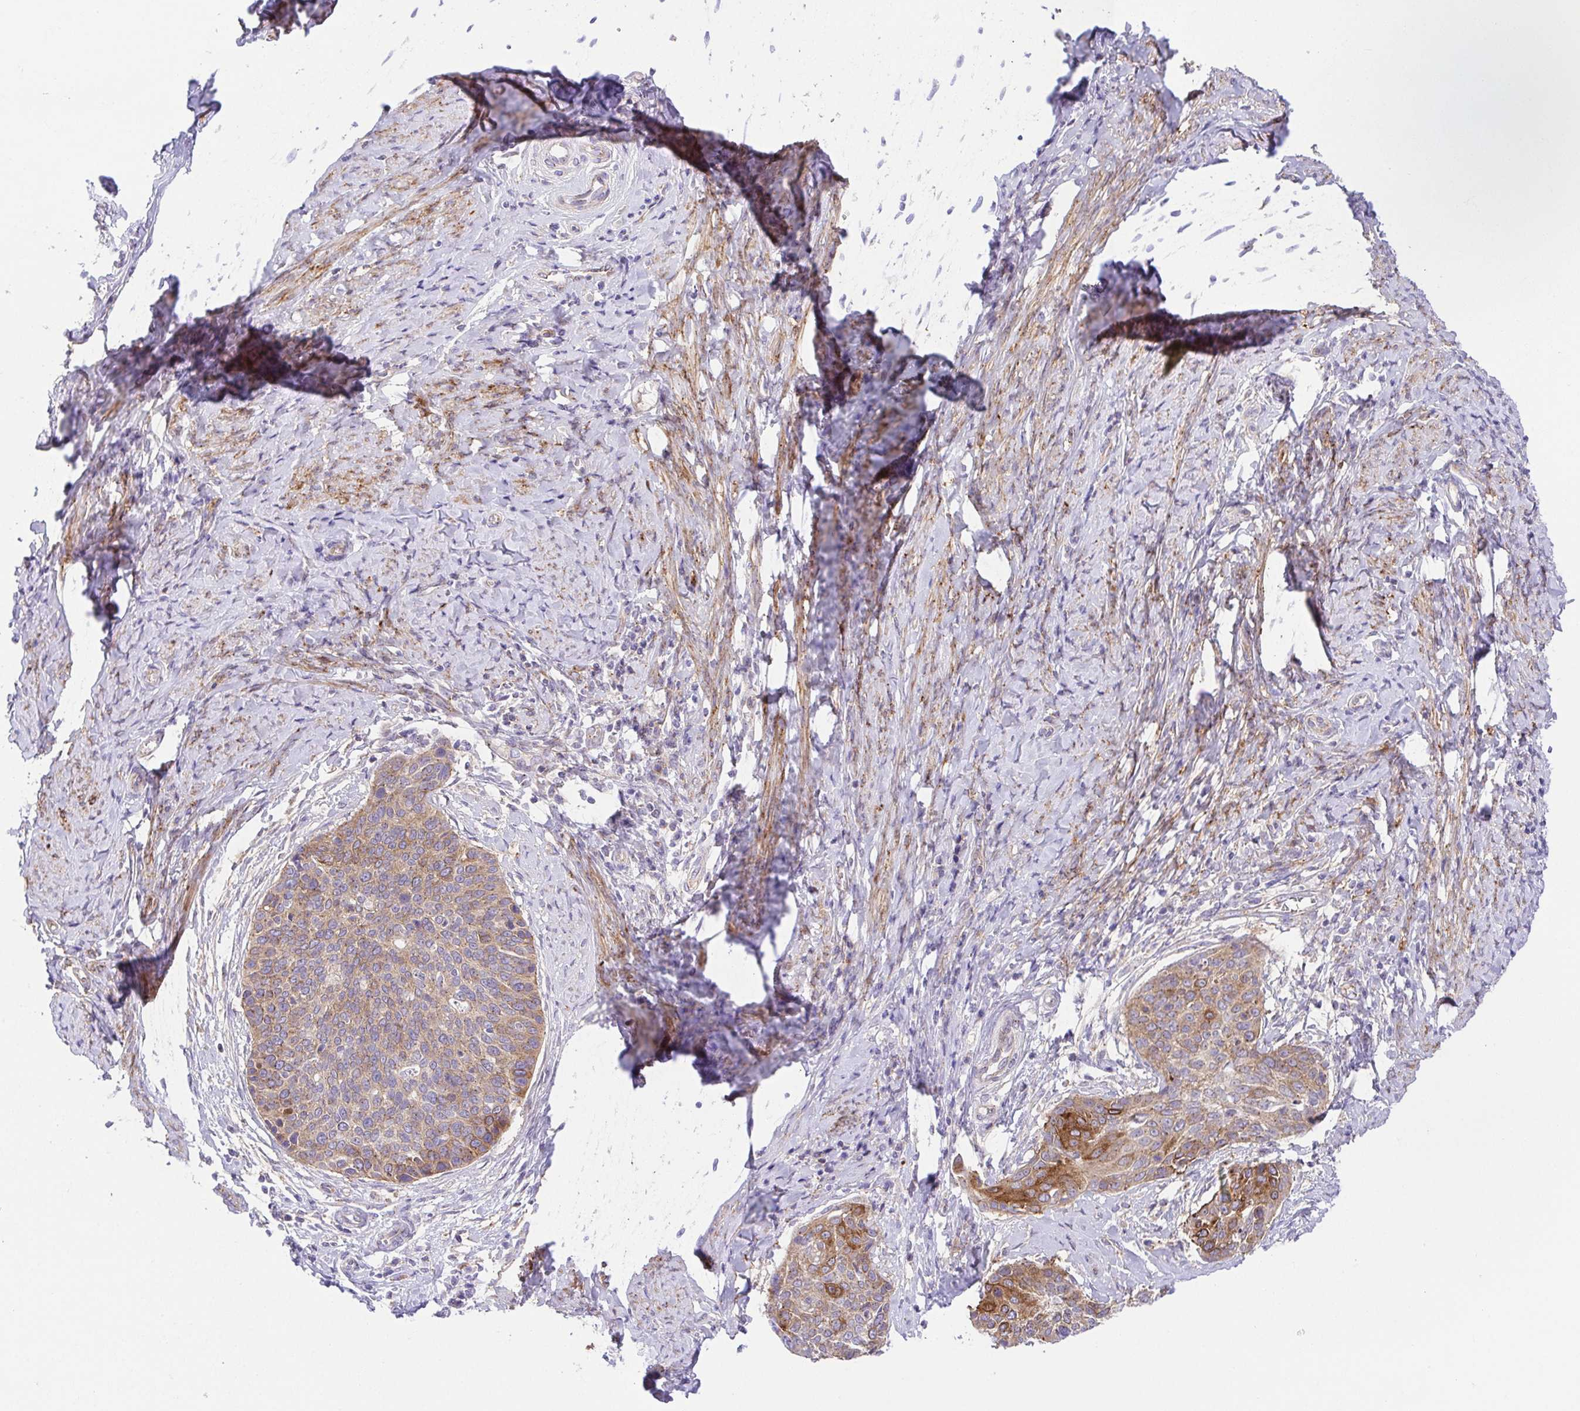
{"staining": {"intensity": "moderate", "quantity": "25%-75%", "location": "cytoplasmic/membranous"}, "tissue": "cervical cancer", "cell_type": "Tumor cells", "image_type": "cancer", "snomed": [{"axis": "morphology", "description": "Squamous cell carcinoma, NOS"}, {"axis": "topography", "description": "Cervix"}], "caption": "Immunohistochemistry (IHC) of human cervical cancer (squamous cell carcinoma) exhibits medium levels of moderate cytoplasmic/membranous positivity in approximately 25%-75% of tumor cells.", "gene": "SLC13A1", "patient": {"sex": "female", "age": 69}}